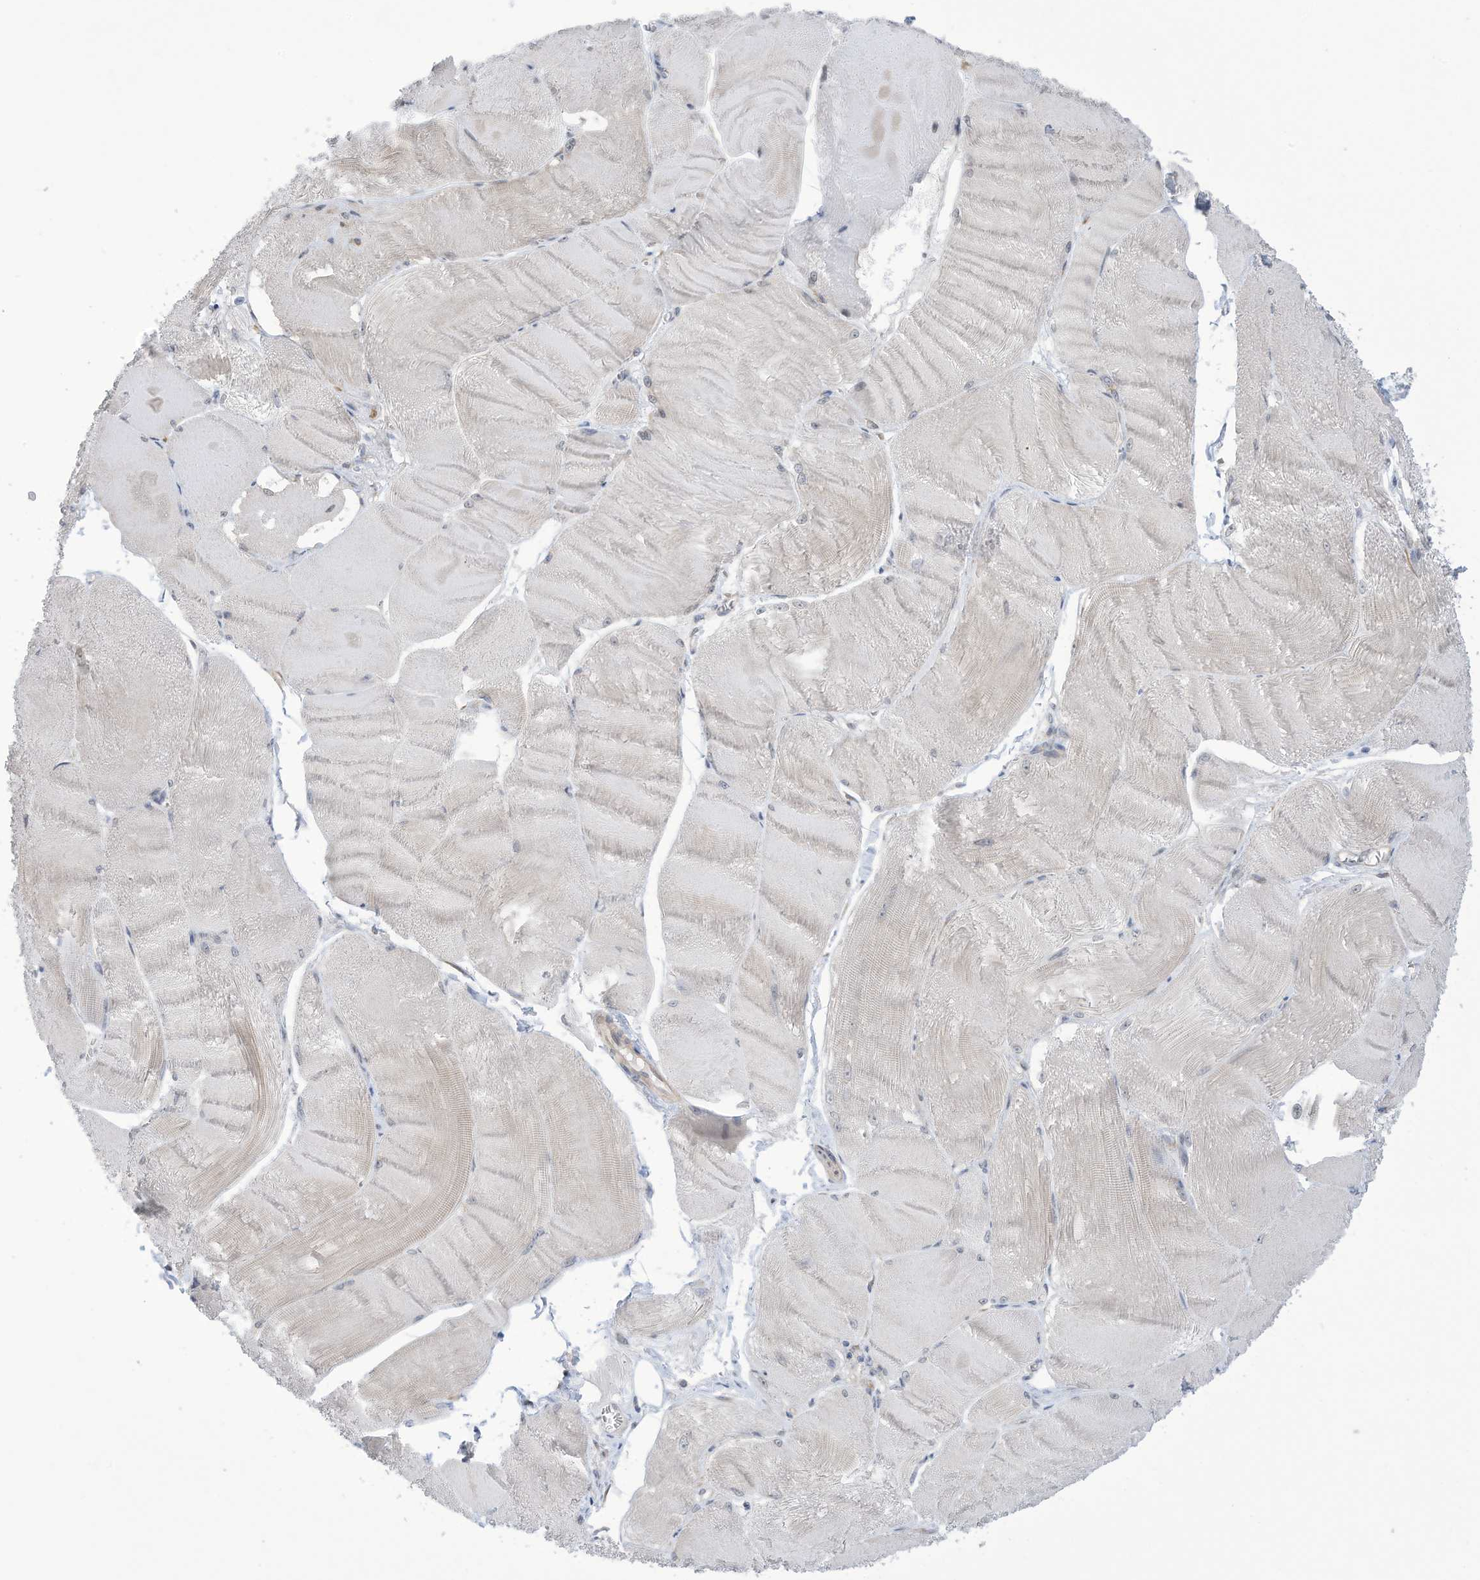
{"staining": {"intensity": "weak", "quantity": "25%-75%", "location": "cytoplasmic/membranous"}, "tissue": "skeletal muscle", "cell_type": "Myocytes", "image_type": "normal", "snomed": [{"axis": "morphology", "description": "Normal tissue, NOS"}, {"axis": "morphology", "description": "Basal cell carcinoma"}, {"axis": "topography", "description": "Skeletal muscle"}], "caption": "Skeletal muscle stained with immunohistochemistry (IHC) shows weak cytoplasmic/membranous positivity in about 25%-75% of myocytes.", "gene": "ZNF292", "patient": {"sex": "female", "age": 64}}